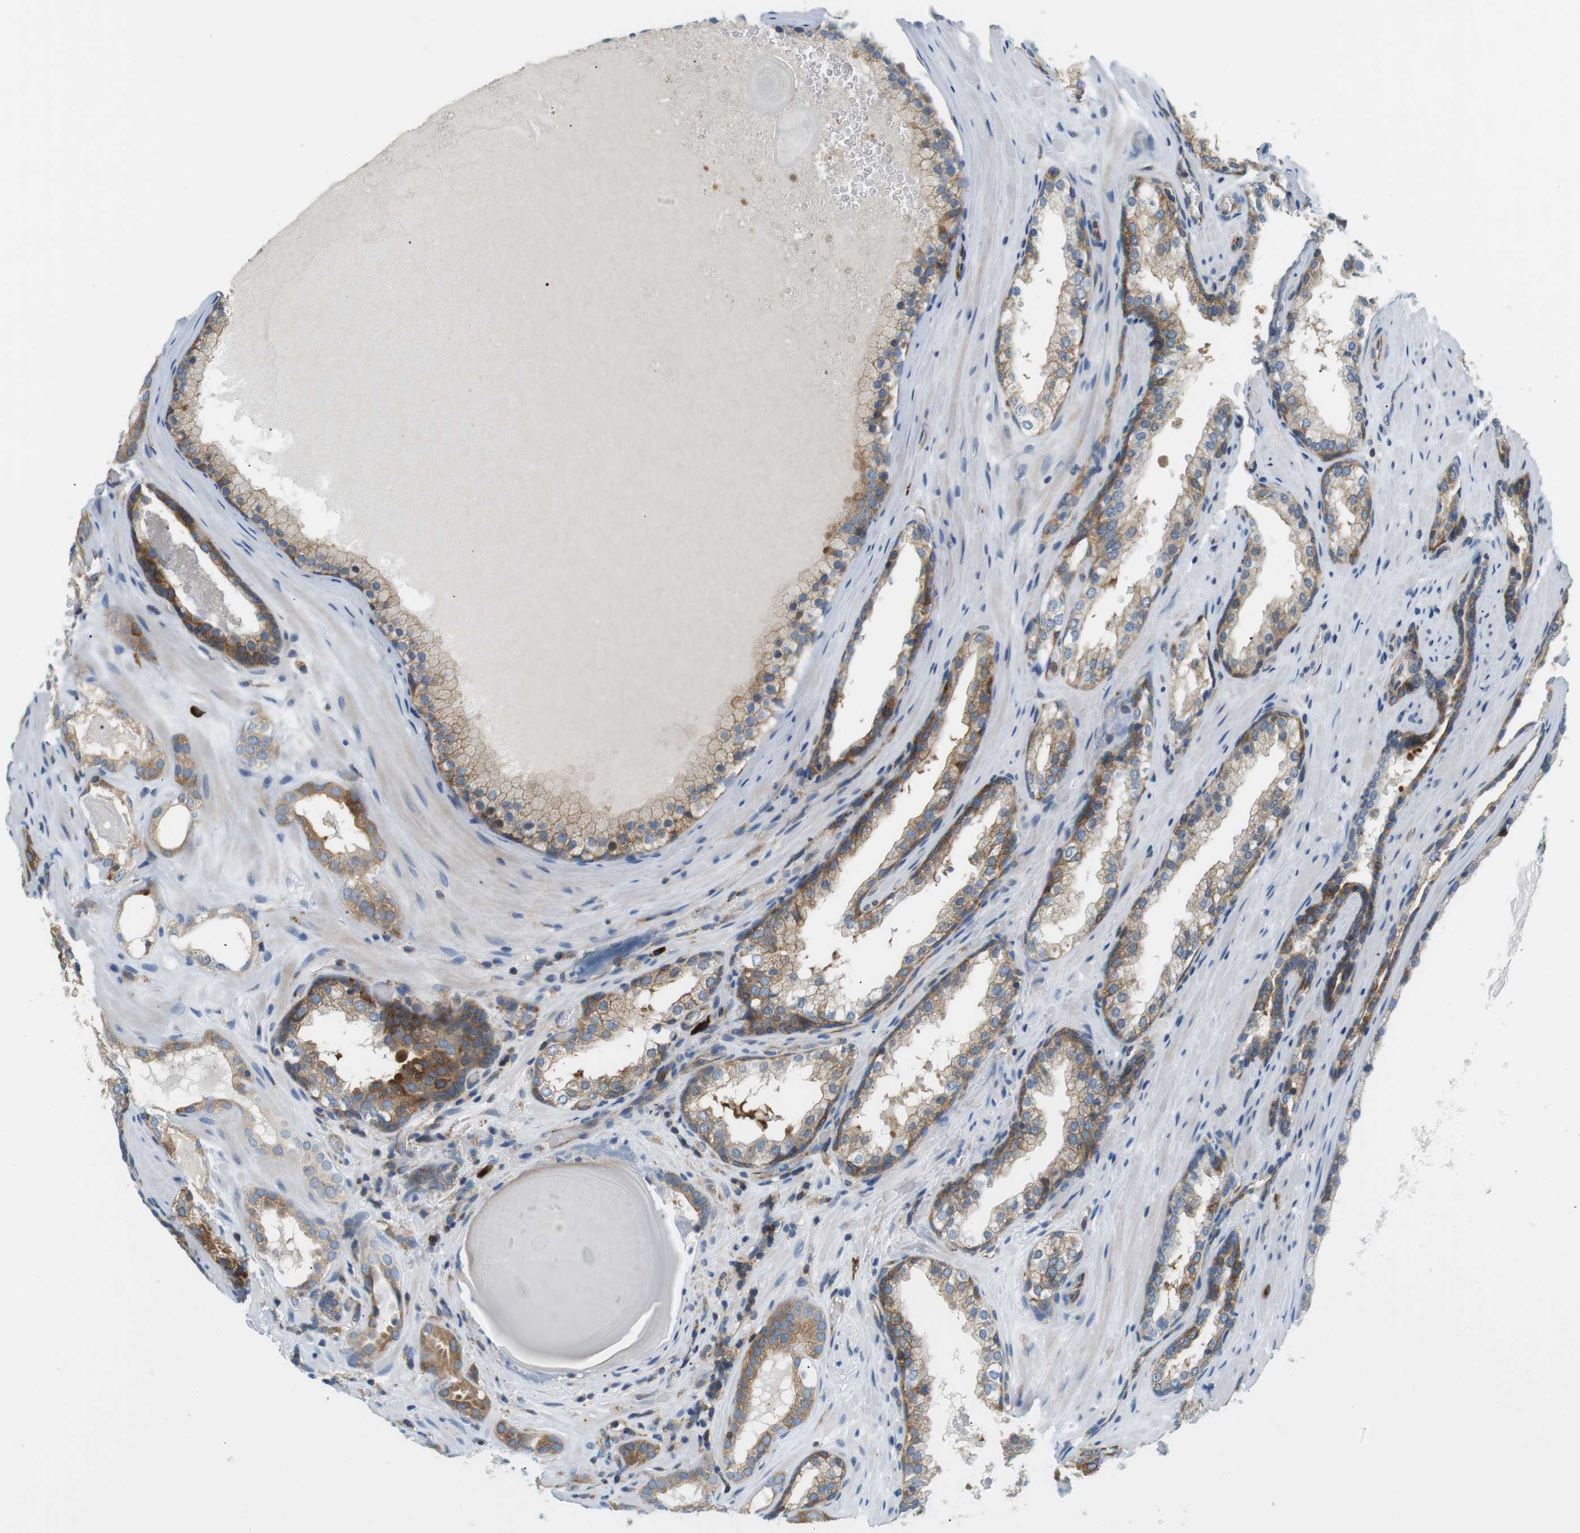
{"staining": {"intensity": "strong", "quantity": ">75%", "location": "cytoplasmic/membranous"}, "tissue": "prostate cancer", "cell_type": "Tumor cells", "image_type": "cancer", "snomed": [{"axis": "morphology", "description": "Adenocarcinoma, High grade"}, {"axis": "topography", "description": "Prostate"}], "caption": "Immunohistochemical staining of human prostate cancer demonstrates high levels of strong cytoplasmic/membranous staining in approximately >75% of tumor cells. The staining is performed using DAB brown chromogen to label protein expression. The nuclei are counter-stained blue using hematoxylin.", "gene": "TMEM200A", "patient": {"sex": "male", "age": 60}}